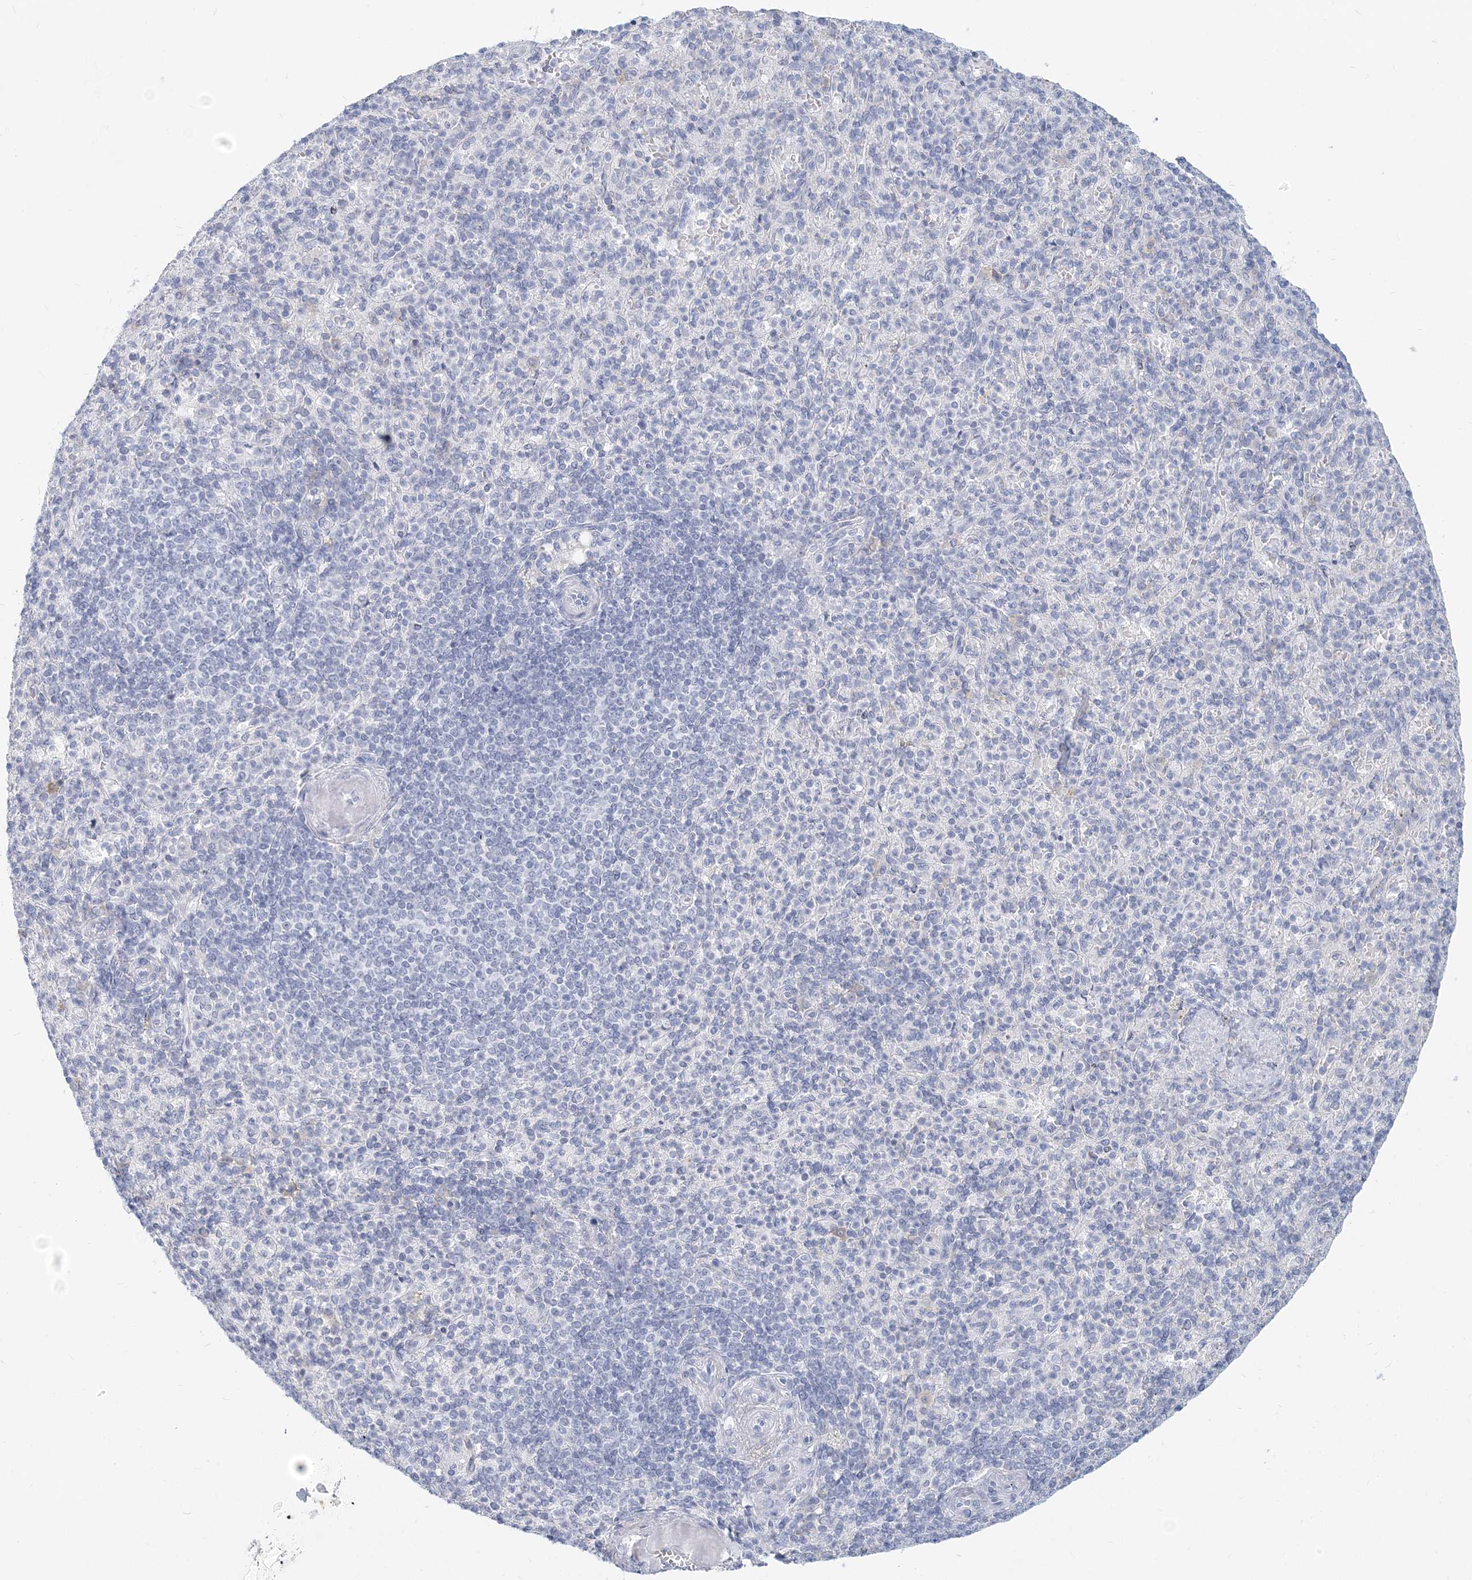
{"staining": {"intensity": "negative", "quantity": "none", "location": "none"}, "tissue": "spleen", "cell_type": "Cells in red pulp", "image_type": "normal", "snomed": [{"axis": "morphology", "description": "Normal tissue, NOS"}, {"axis": "topography", "description": "Spleen"}], "caption": "Immunohistochemistry (IHC) of normal human spleen exhibits no expression in cells in red pulp.", "gene": "CSN1S1", "patient": {"sex": "female", "age": 74}}